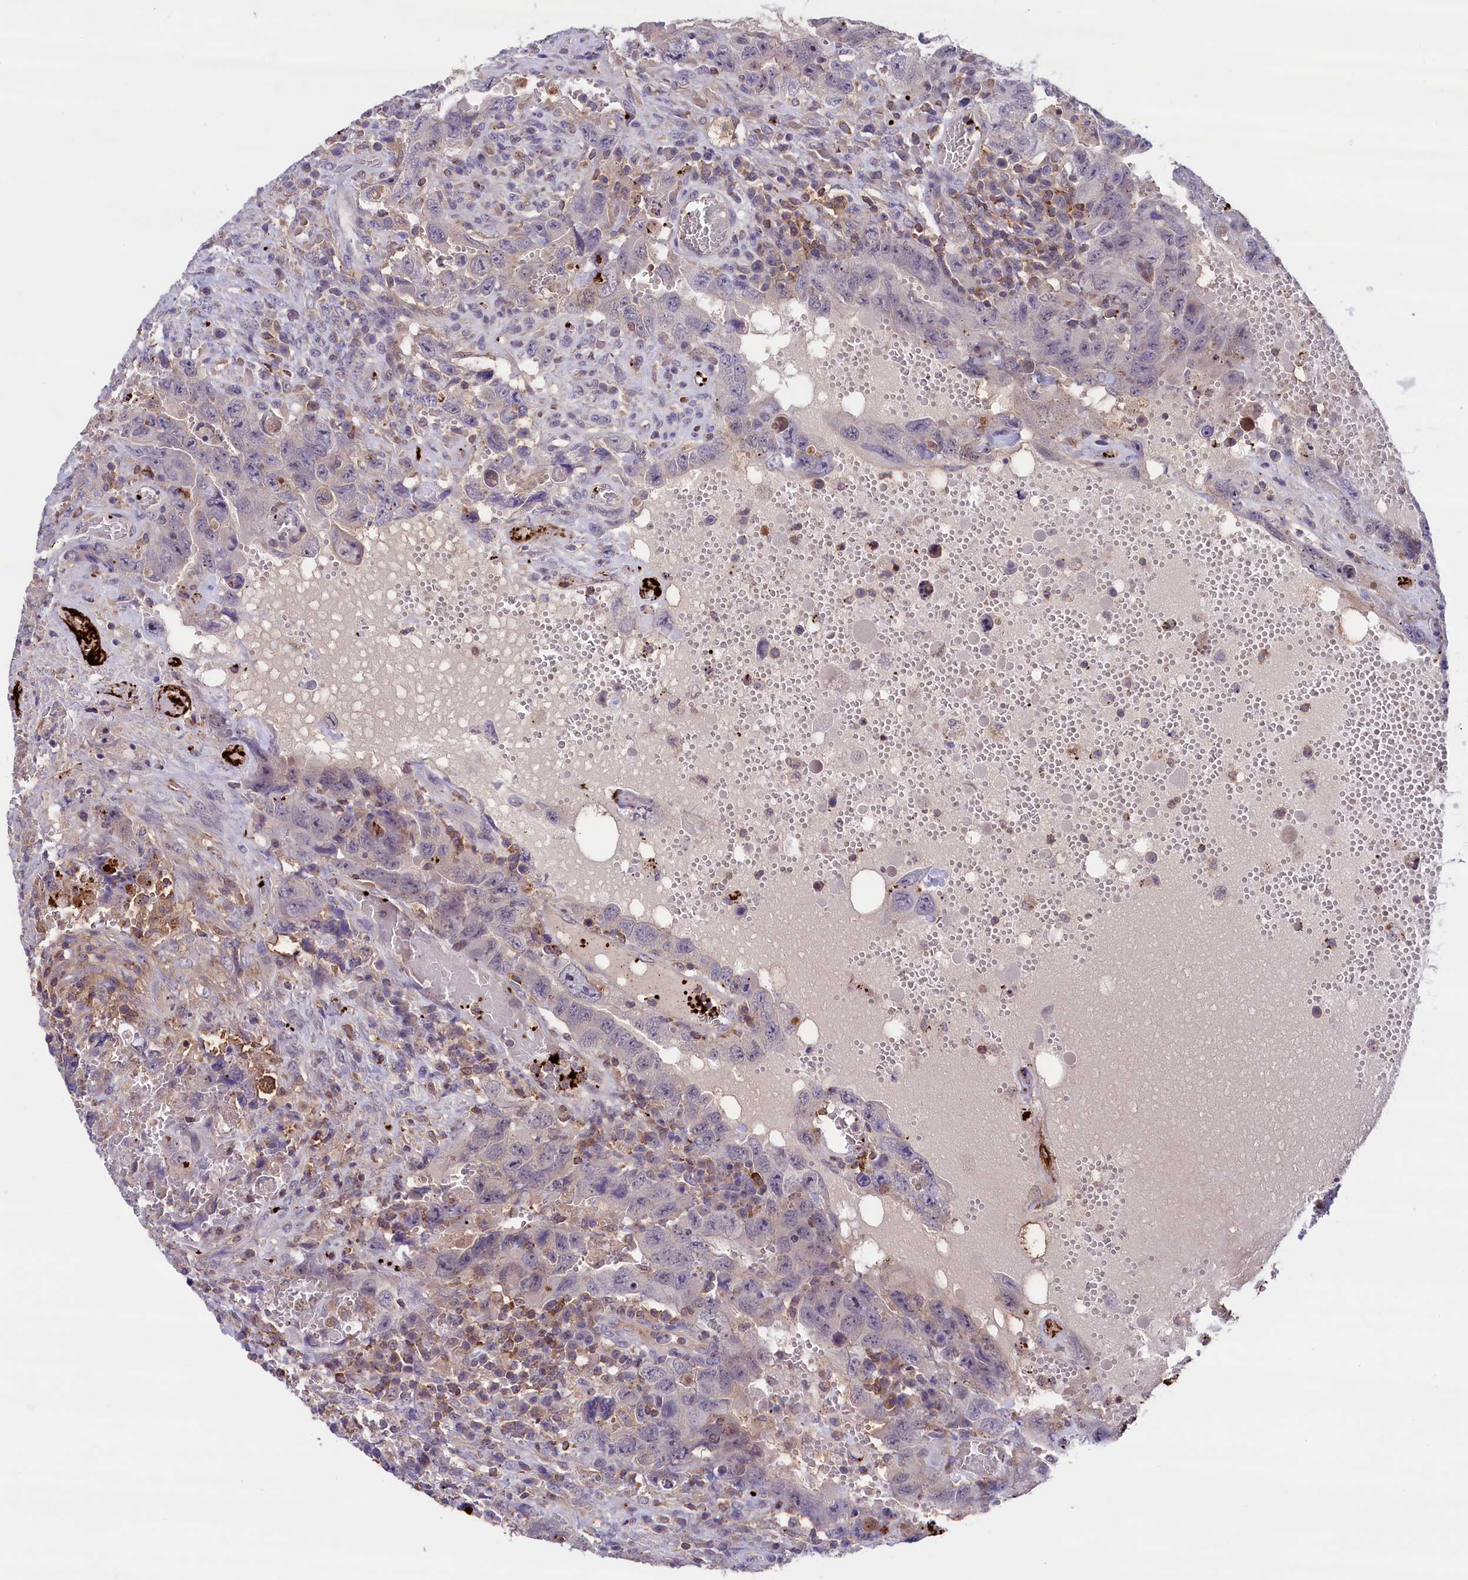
{"staining": {"intensity": "negative", "quantity": "none", "location": "none"}, "tissue": "testis cancer", "cell_type": "Tumor cells", "image_type": "cancer", "snomed": [{"axis": "morphology", "description": "Carcinoma, Embryonal, NOS"}, {"axis": "topography", "description": "Testis"}], "caption": "Immunohistochemistry (IHC) micrograph of embryonal carcinoma (testis) stained for a protein (brown), which reveals no positivity in tumor cells.", "gene": "HEATR3", "patient": {"sex": "male", "age": 26}}